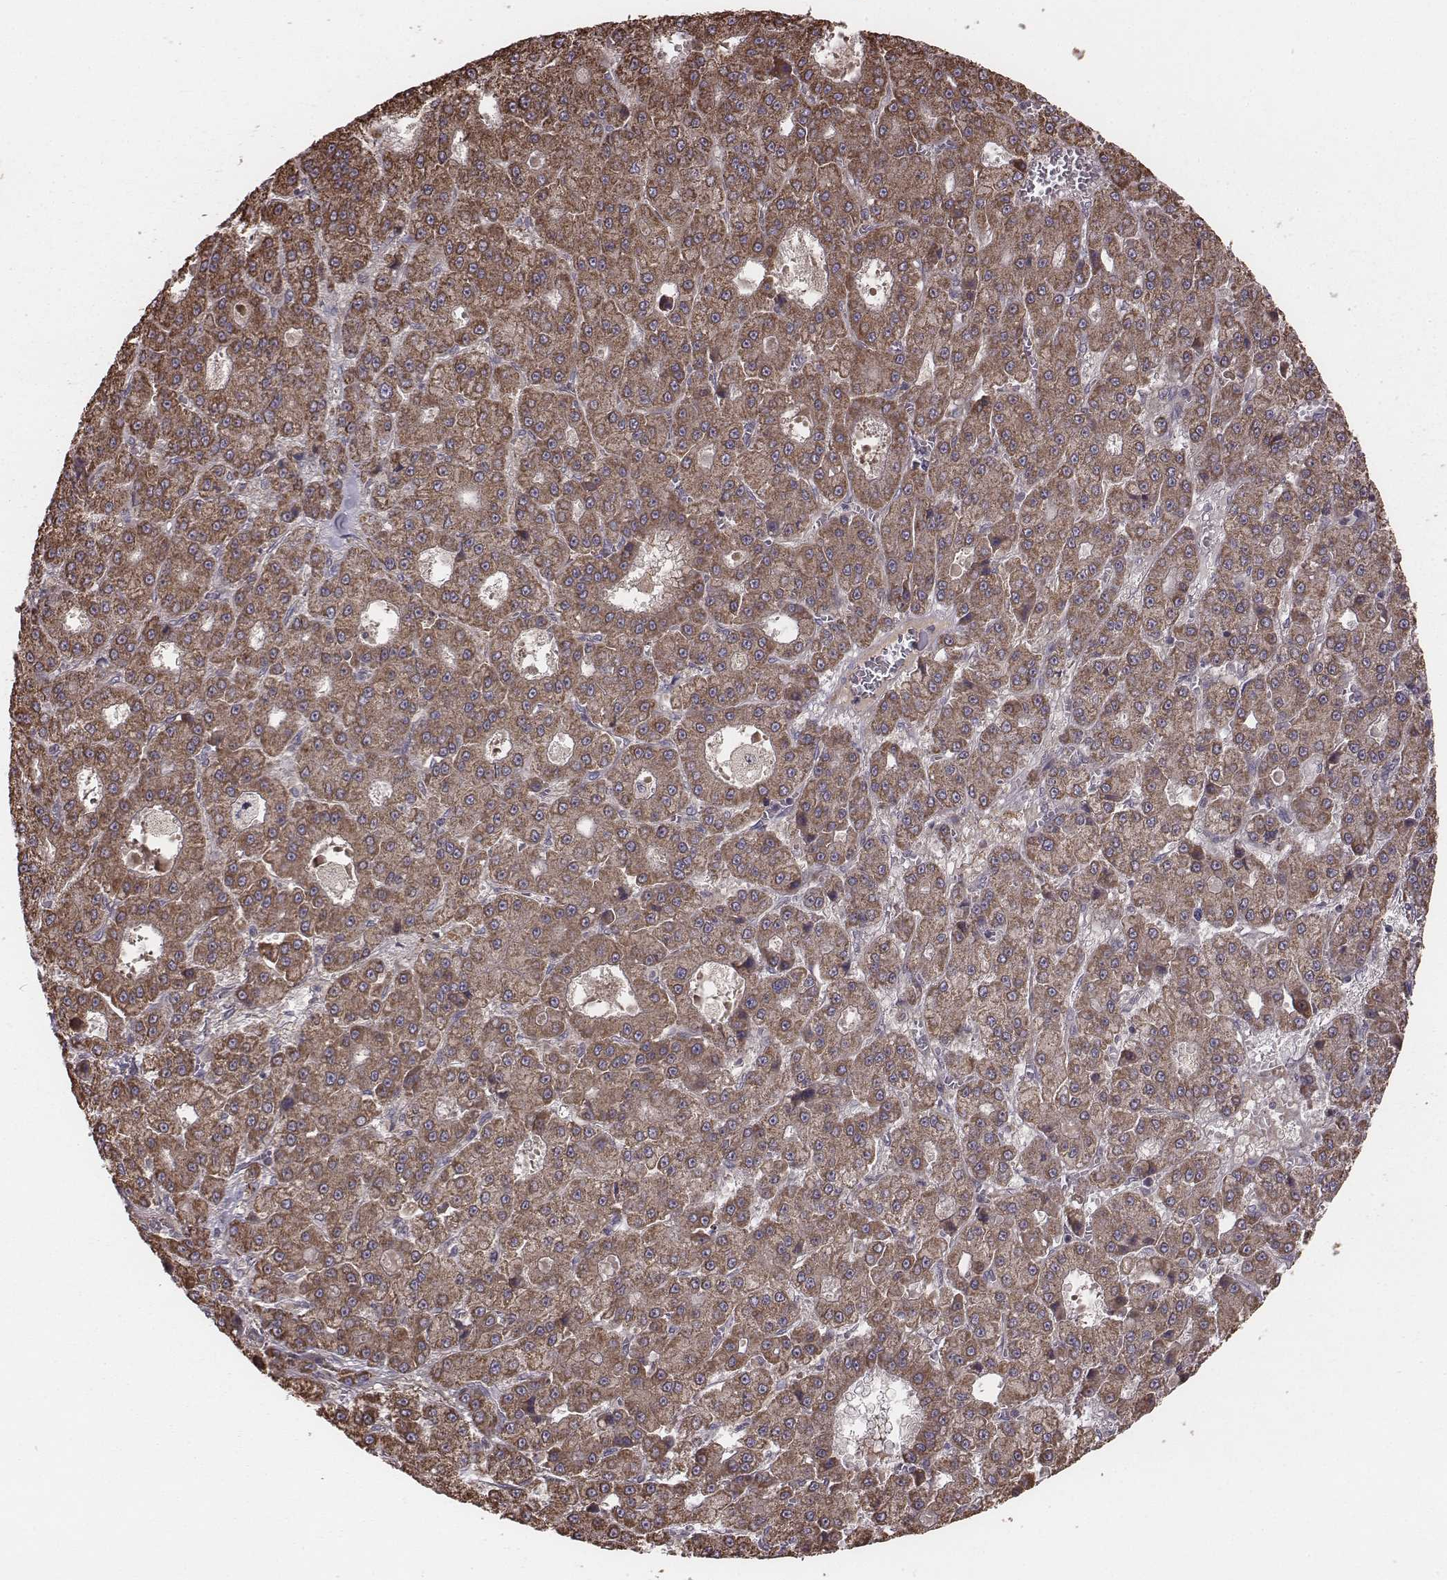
{"staining": {"intensity": "strong", "quantity": ">75%", "location": "cytoplasmic/membranous"}, "tissue": "liver cancer", "cell_type": "Tumor cells", "image_type": "cancer", "snomed": [{"axis": "morphology", "description": "Carcinoma, Hepatocellular, NOS"}, {"axis": "topography", "description": "Liver"}], "caption": "Immunohistochemical staining of hepatocellular carcinoma (liver) exhibits high levels of strong cytoplasmic/membranous protein expression in about >75% of tumor cells. (DAB (3,3'-diaminobenzidine) IHC with brightfield microscopy, high magnification).", "gene": "PDCD2L", "patient": {"sex": "male", "age": 70}}